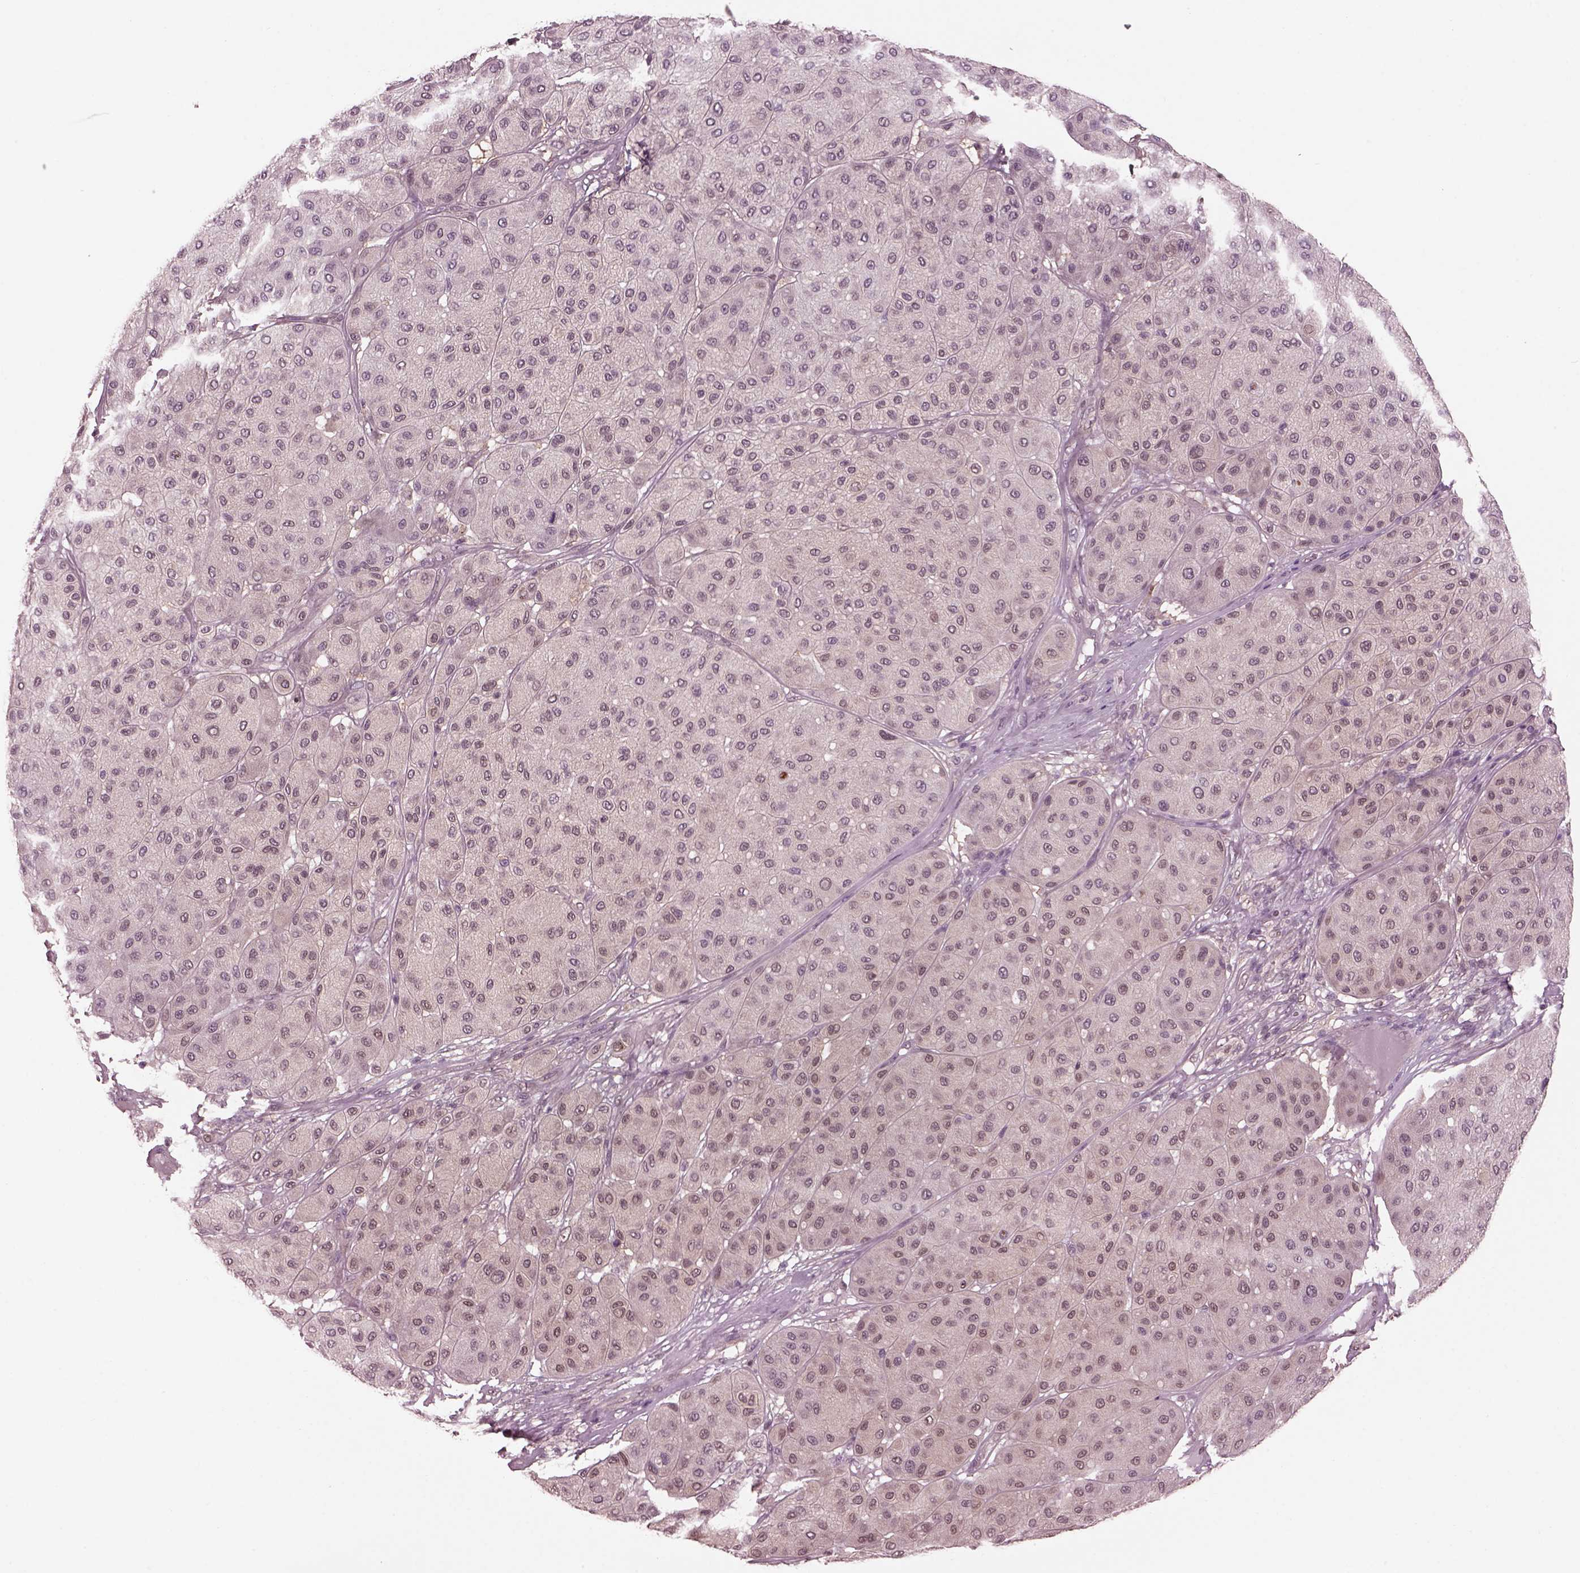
{"staining": {"intensity": "negative", "quantity": "none", "location": "none"}, "tissue": "melanoma", "cell_type": "Tumor cells", "image_type": "cancer", "snomed": [{"axis": "morphology", "description": "Malignant melanoma, Metastatic site"}, {"axis": "topography", "description": "Smooth muscle"}], "caption": "Tumor cells are negative for brown protein staining in melanoma.", "gene": "SRI", "patient": {"sex": "male", "age": 41}}